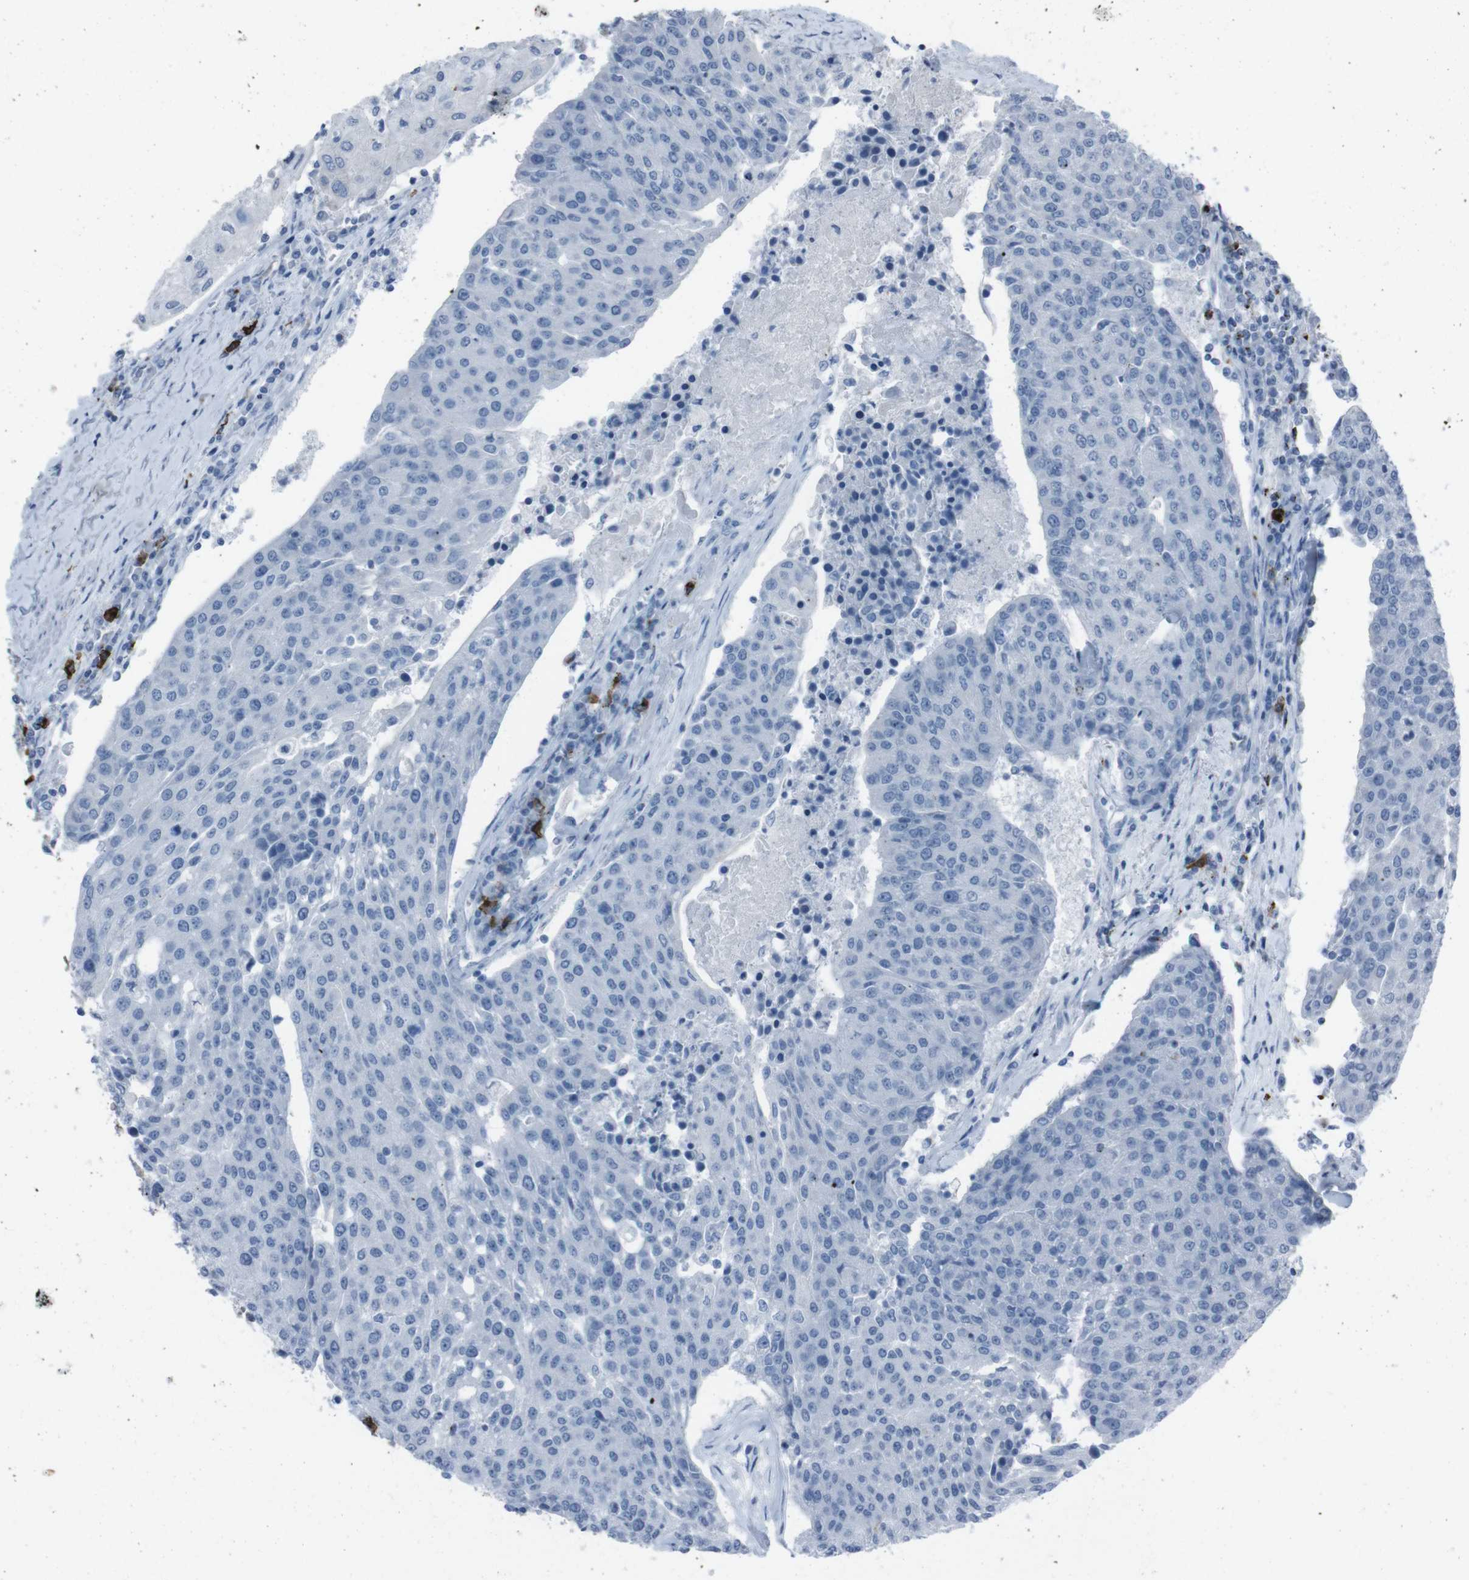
{"staining": {"intensity": "negative", "quantity": "none", "location": "none"}, "tissue": "urothelial cancer", "cell_type": "Tumor cells", "image_type": "cancer", "snomed": [{"axis": "morphology", "description": "Urothelial carcinoma, High grade"}, {"axis": "topography", "description": "Urinary bladder"}], "caption": "Immunohistochemical staining of urothelial carcinoma (high-grade) shows no significant staining in tumor cells. The staining was performed using DAB to visualize the protein expression in brown, while the nuclei were stained in blue with hematoxylin (Magnification: 20x).", "gene": "ST6GAL1", "patient": {"sex": "female", "age": 85}}